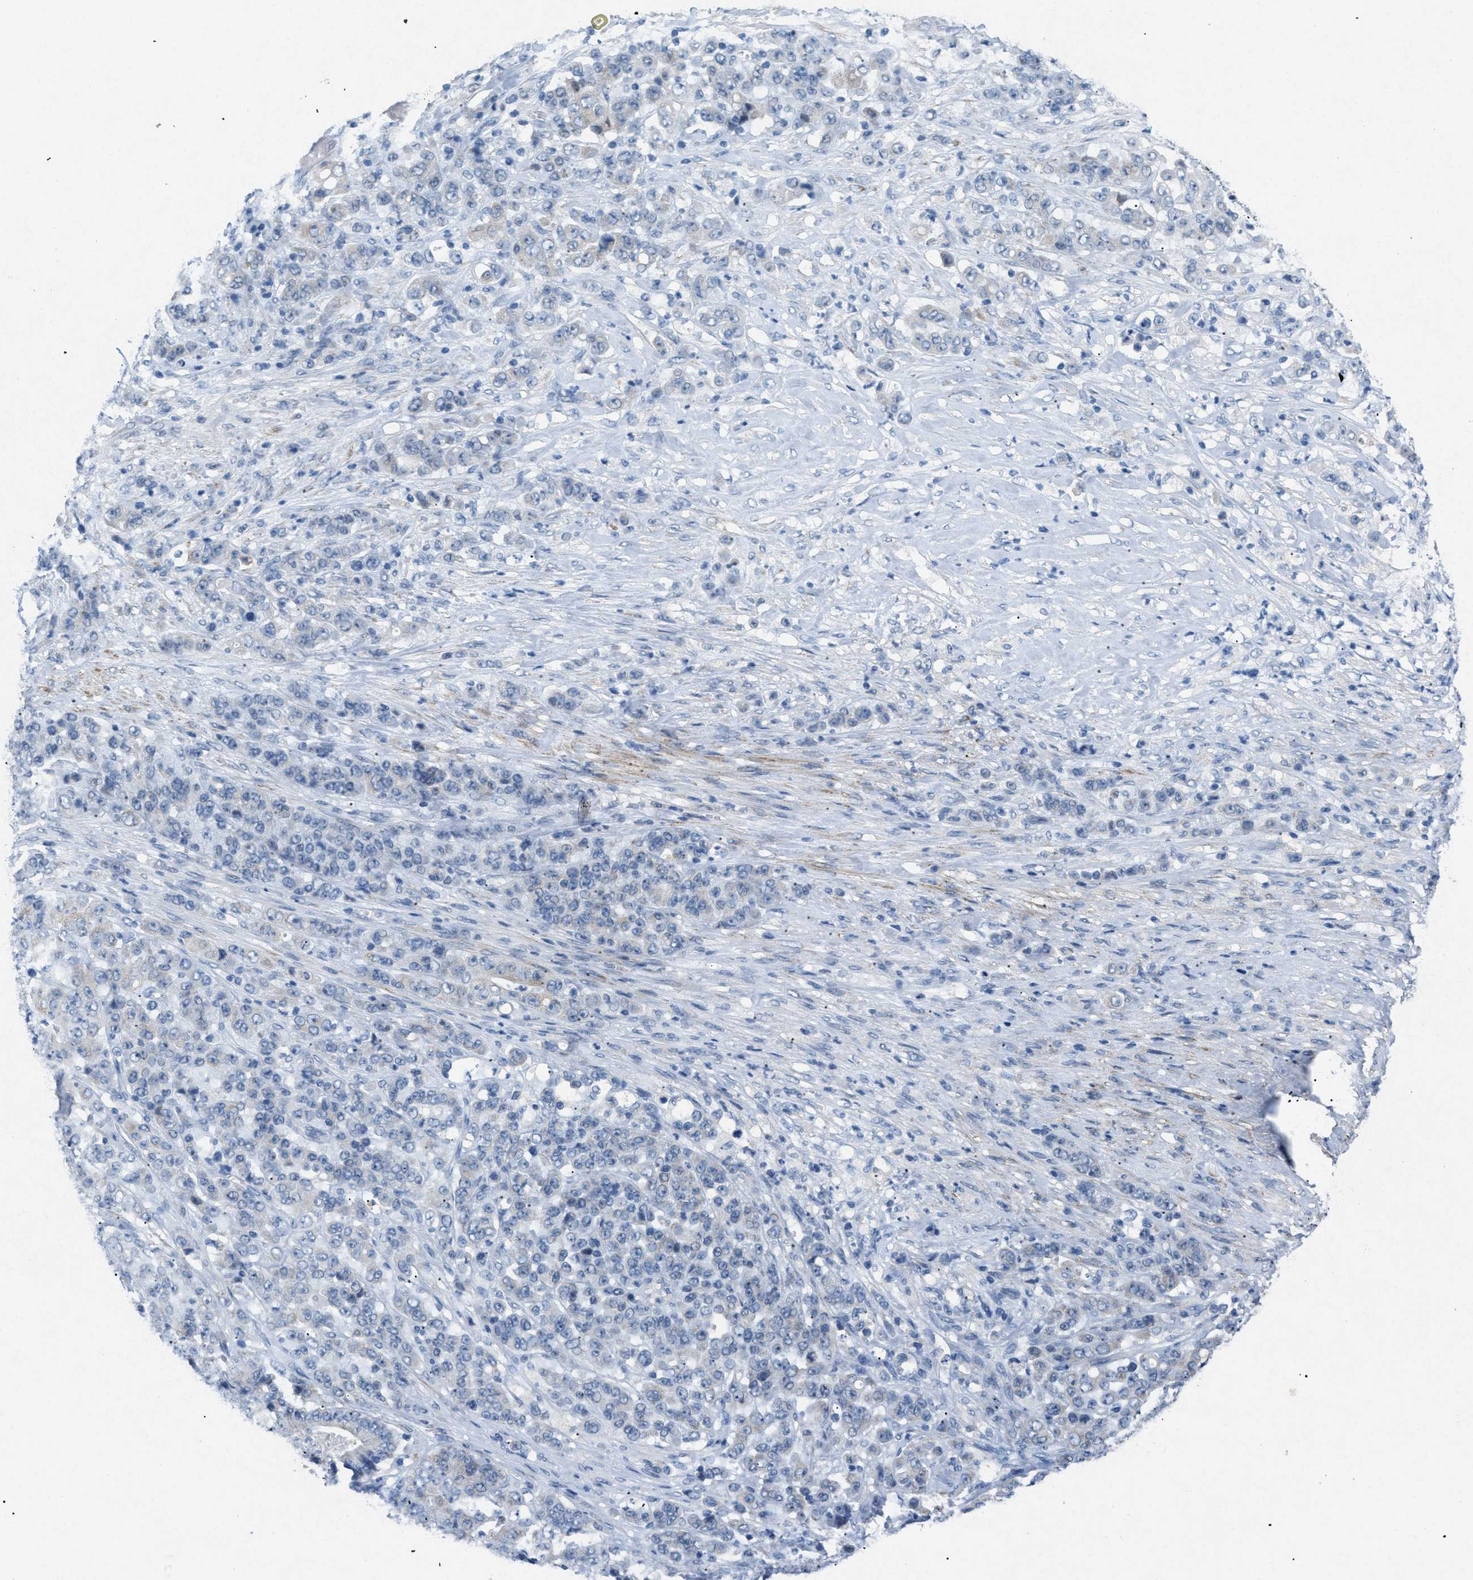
{"staining": {"intensity": "negative", "quantity": "none", "location": "none"}, "tissue": "stomach cancer", "cell_type": "Tumor cells", "image_type": "cancer", "snomed": [{"axis": "morphology", "description": "Adenocarcinoma, NOS"}, {"axis": "topography", "description": "Stomach"}], "caption": "Tumor cells show no significant staining in stomach adenocarcinoma.", "gene": "TASOR", "patient": {"sex": "female", "age": 73}}